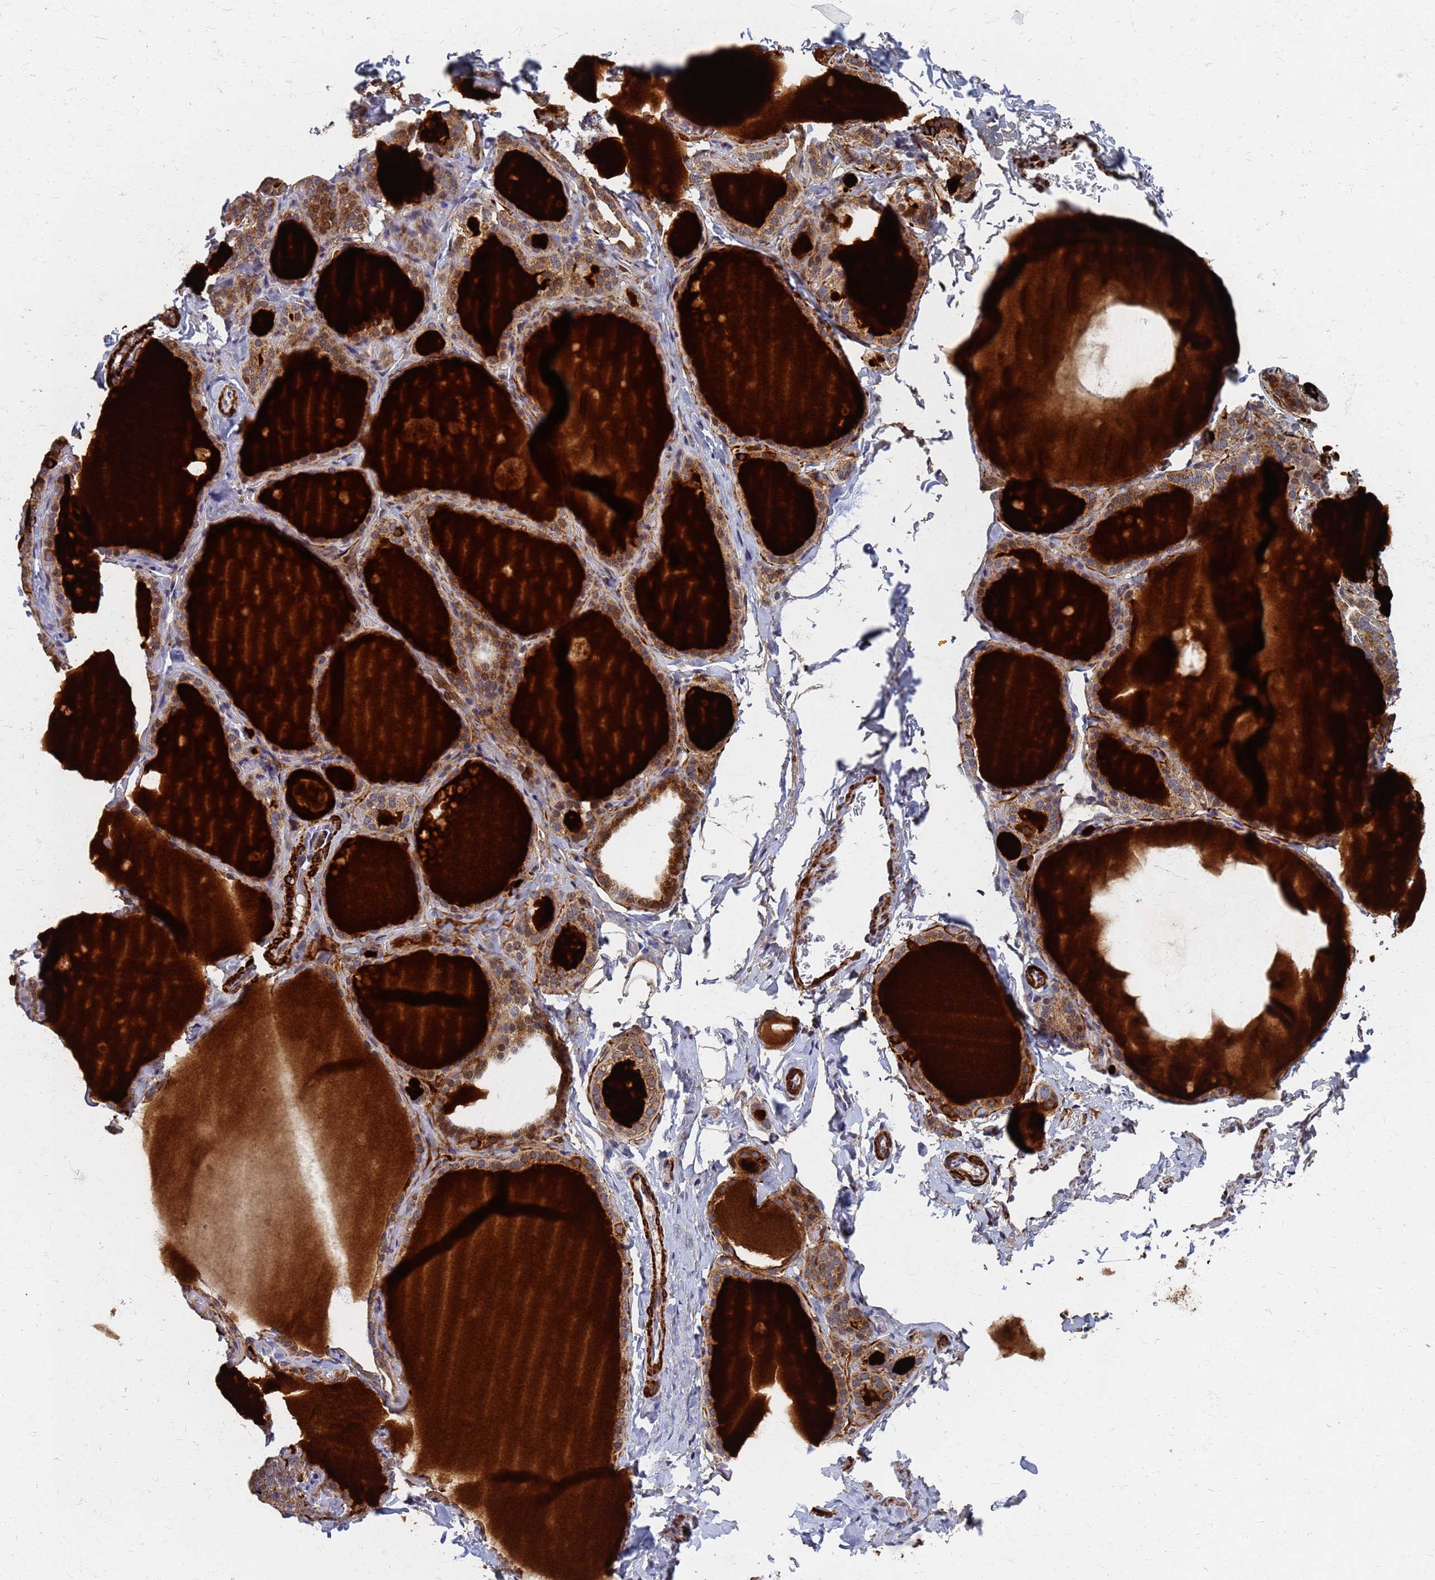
{"staining": {"intensity": "strong", "quantity": "25%-75%", "location": "cytoplasmic/membranous"}, "tissue": "thyroid gland", "cell_type": "Glandular cells", "image_type": "normal", "snomed": [{"axis": "morphology", "description": "Normal tissue, NOS"}, {"axis": "topography", "description": "Thyroid gland"}], "caption": "Strong cytoplasmic/membranous protein positivity is appreciated in approximately 25%-75% of glandular cells in thyroid gland. (IHC, brightfield microscopy, high magnification).", "gene": "ATPAF1", "patient": {"sex": "female", "age": 44}}